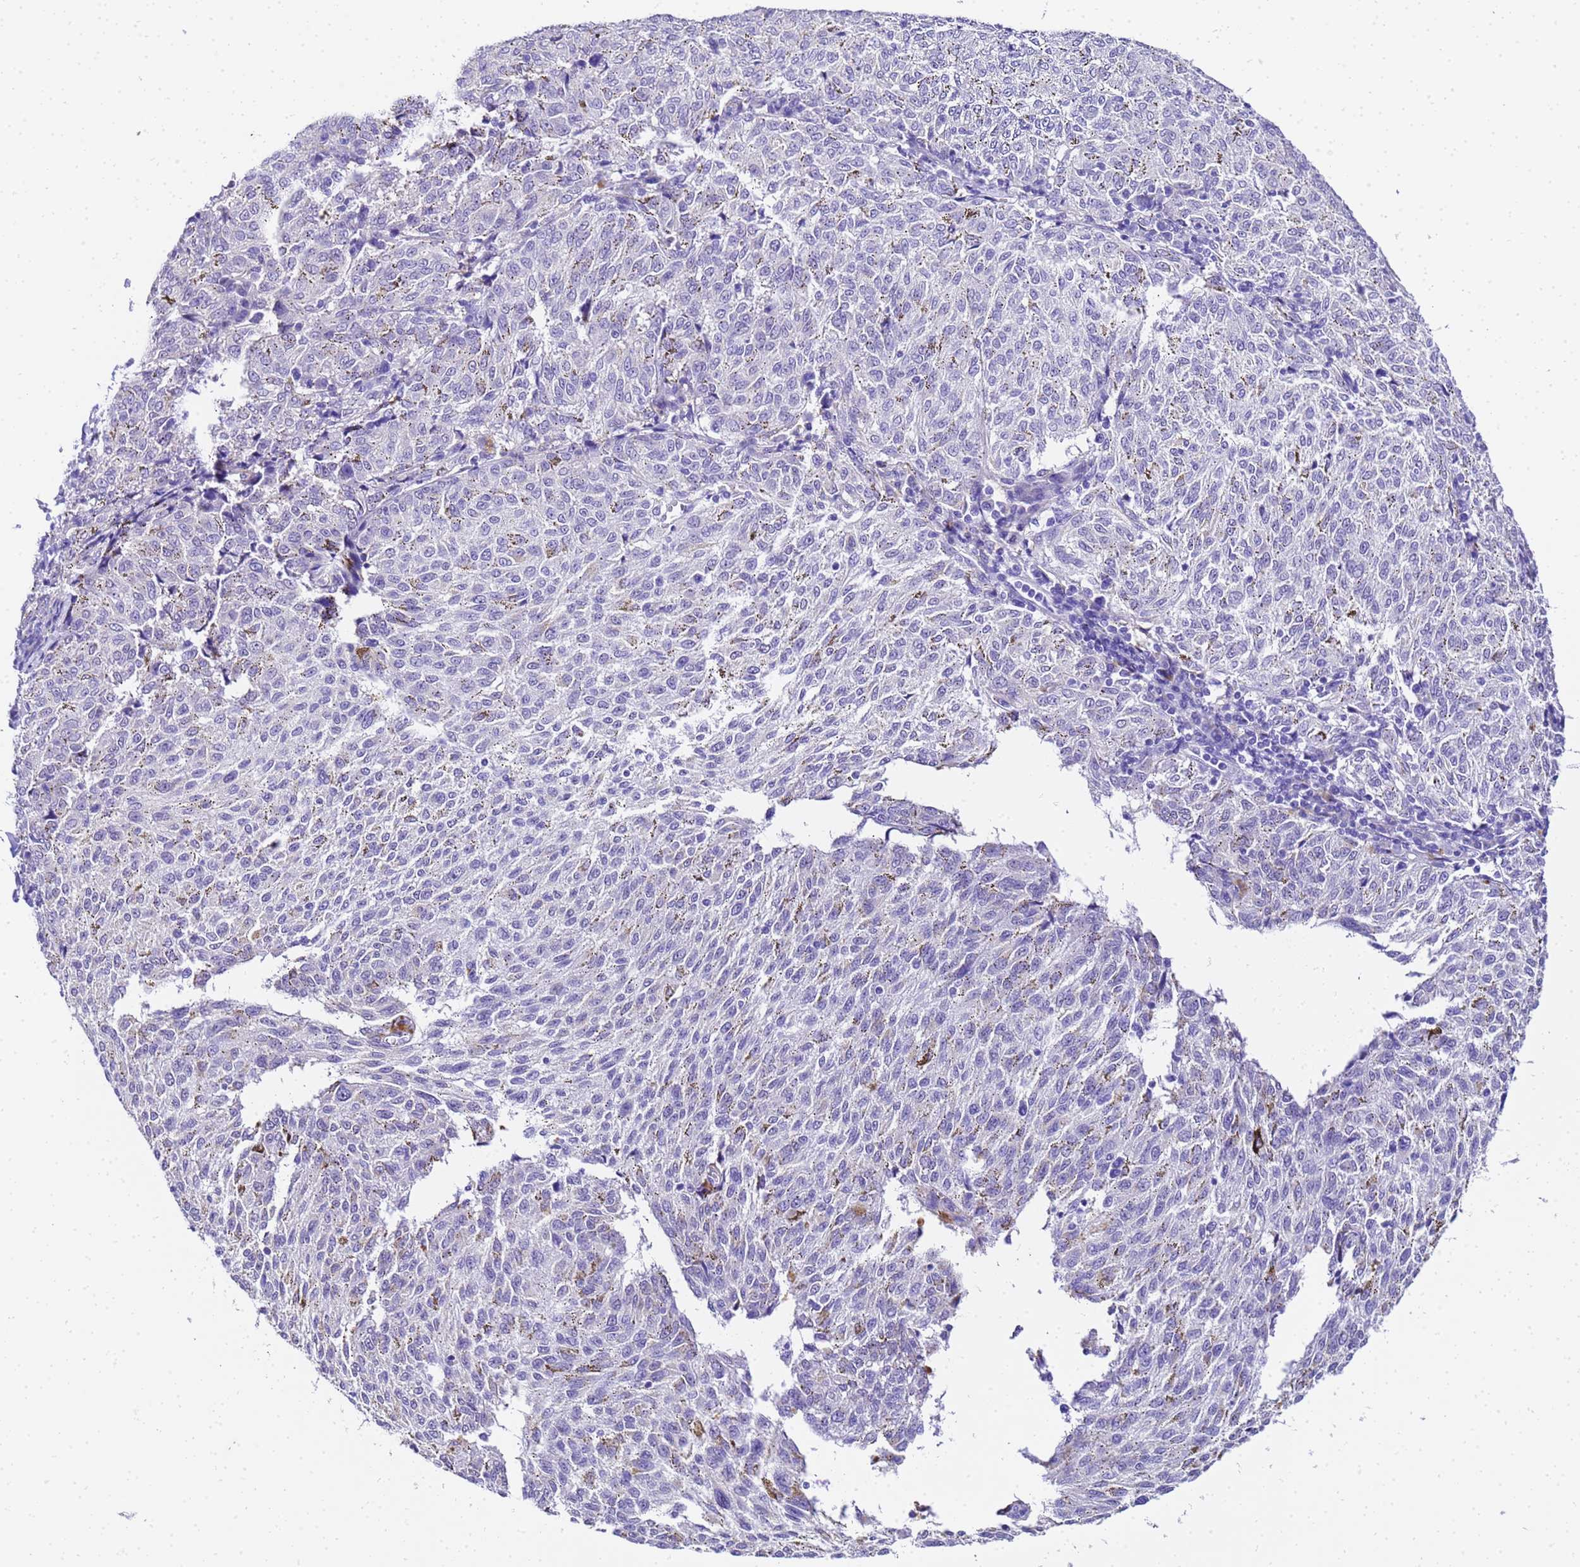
{"staining": {"intensity": "negative", "quantity": "none", "location": "none"}, "tissue": "melanoma", "cell_type": "Tumor cells", "image_type": "cancer", "snomed": [{"axis": "morphology", "description": "Malignant melanoma, NOS"}, {"axis": "topography", "description": "Skin"}], "caption": "Immunohistochemistry photomicrograph of neoplastic tissue: malignant melanoma stained with DAB (3,3'-diaminobenzidine) displays no significant protein positivity in tumor cells.", "gene": "HSPB6", "patient": {"sex": "female", "age": 72}}